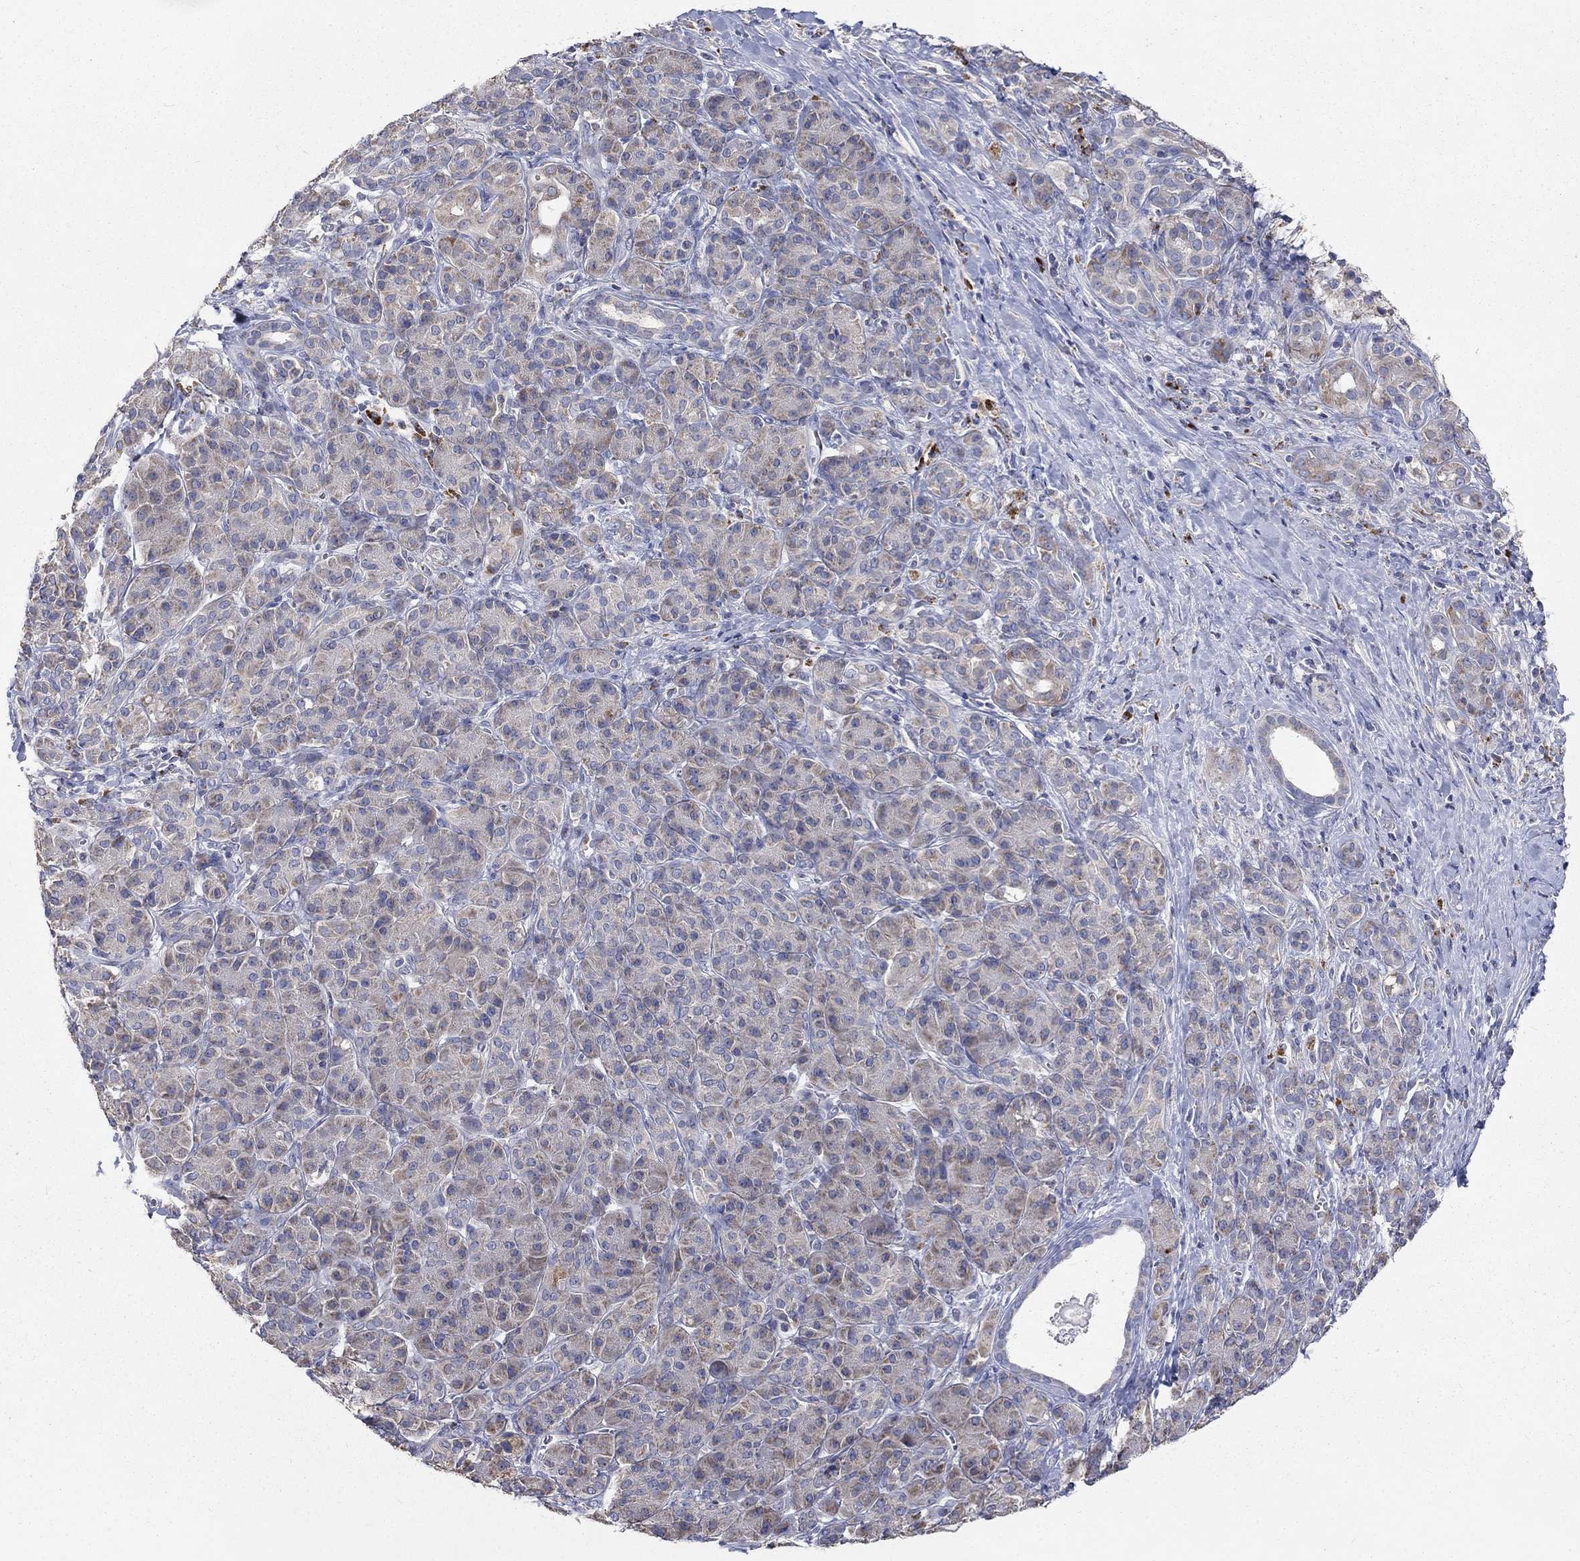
{"staining": {"intensity": "moderate", "quantity": "<25%", "location": "cytoplasmic/membranous"}, "tissue": "pancreatic cancer", "cell_type": "Tumor cells", "image_type": "cancer", "snomed": [{"axis": "morphology", "description": "Adenocarcinoma, NOS"}, {"axis": "topography", "description": "Pancreas"}], "caption": "The micrograph exhibits immunohistochemical staining of pancreatic cancer. There is moderate cytoplasmic/membranous expression is present in about <25% of tumor cells. (IHC, brightfield microscopy, high magnification).", "gene": "UGT8", "patient": {"sex": "male", "age": 61}}